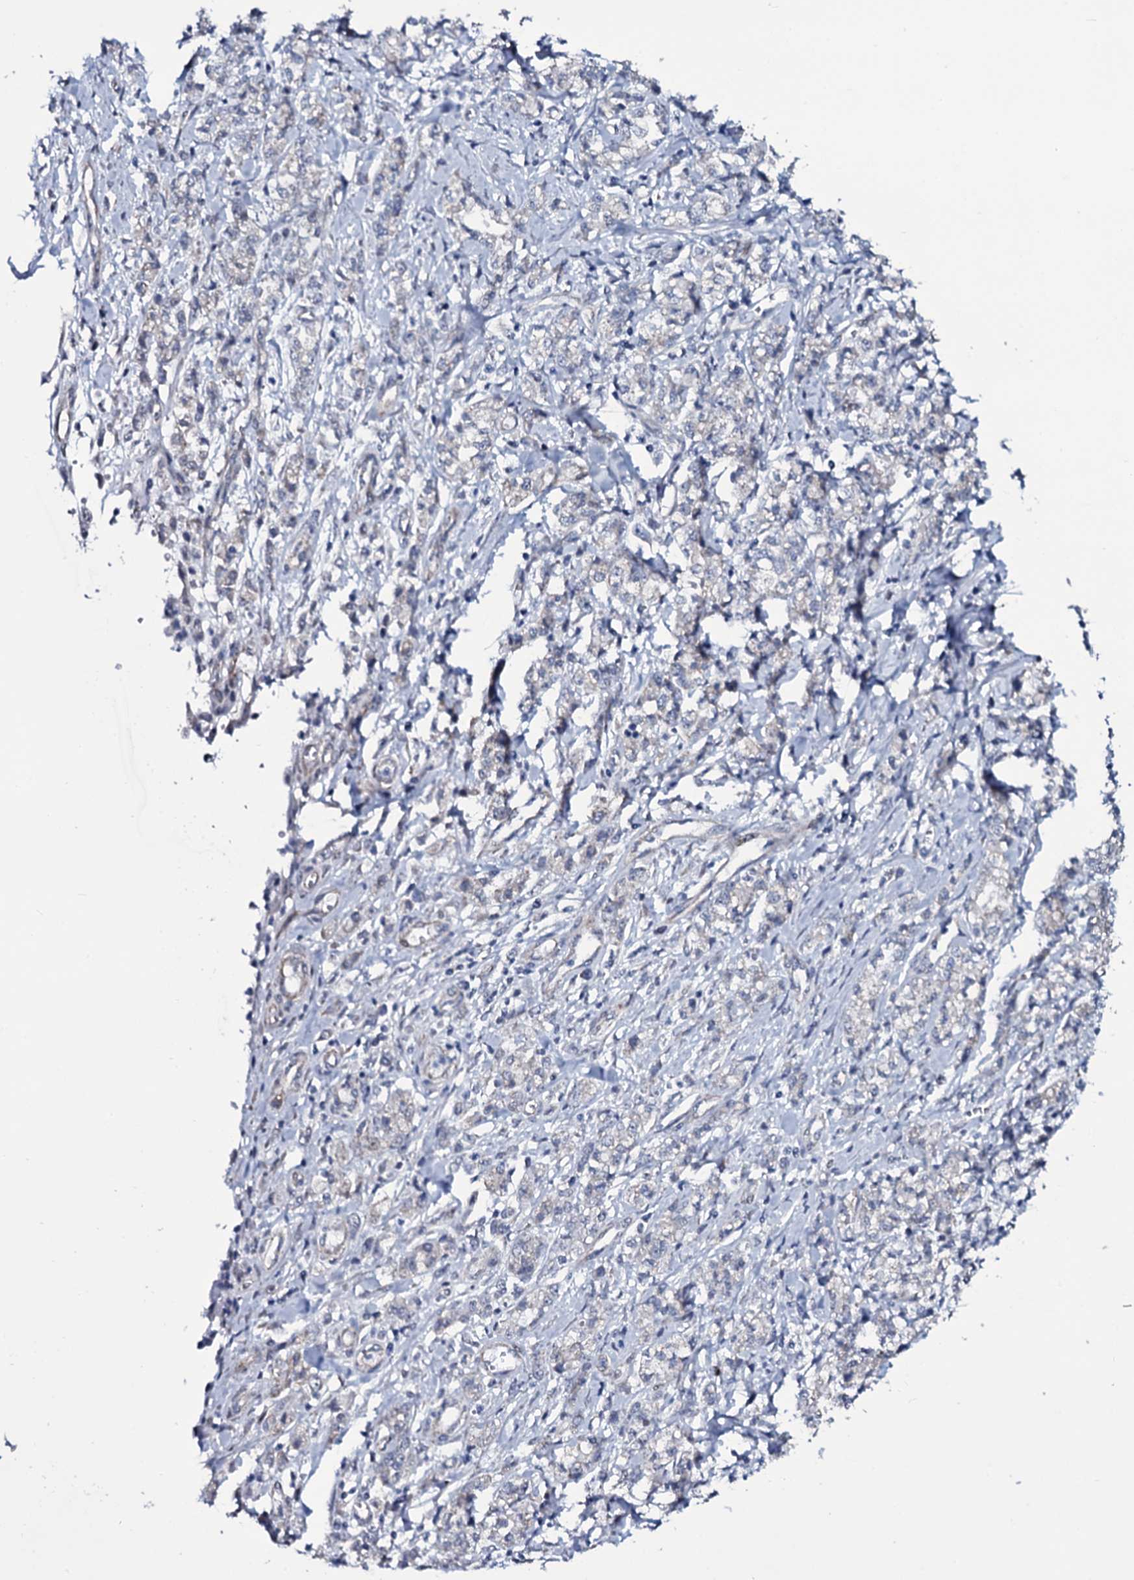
{"staining": {"intensity": "negative", "quantity": "none", "location": "none"}, "tissue": "stomach cancer", "cell_type": "Tumor cells", "image_type": "cancer", "snomed": [{"axis": "morphology", "description": "Adenocarcinoma, NOS"}, {"axis": "topography", "description": "Stomach"}], "caption": "Tumor cells are negative for protein expression in human stomach adenocarcinoma.", "gene": "WIPF3", "patient": {"sex": "female", "age": 76}}